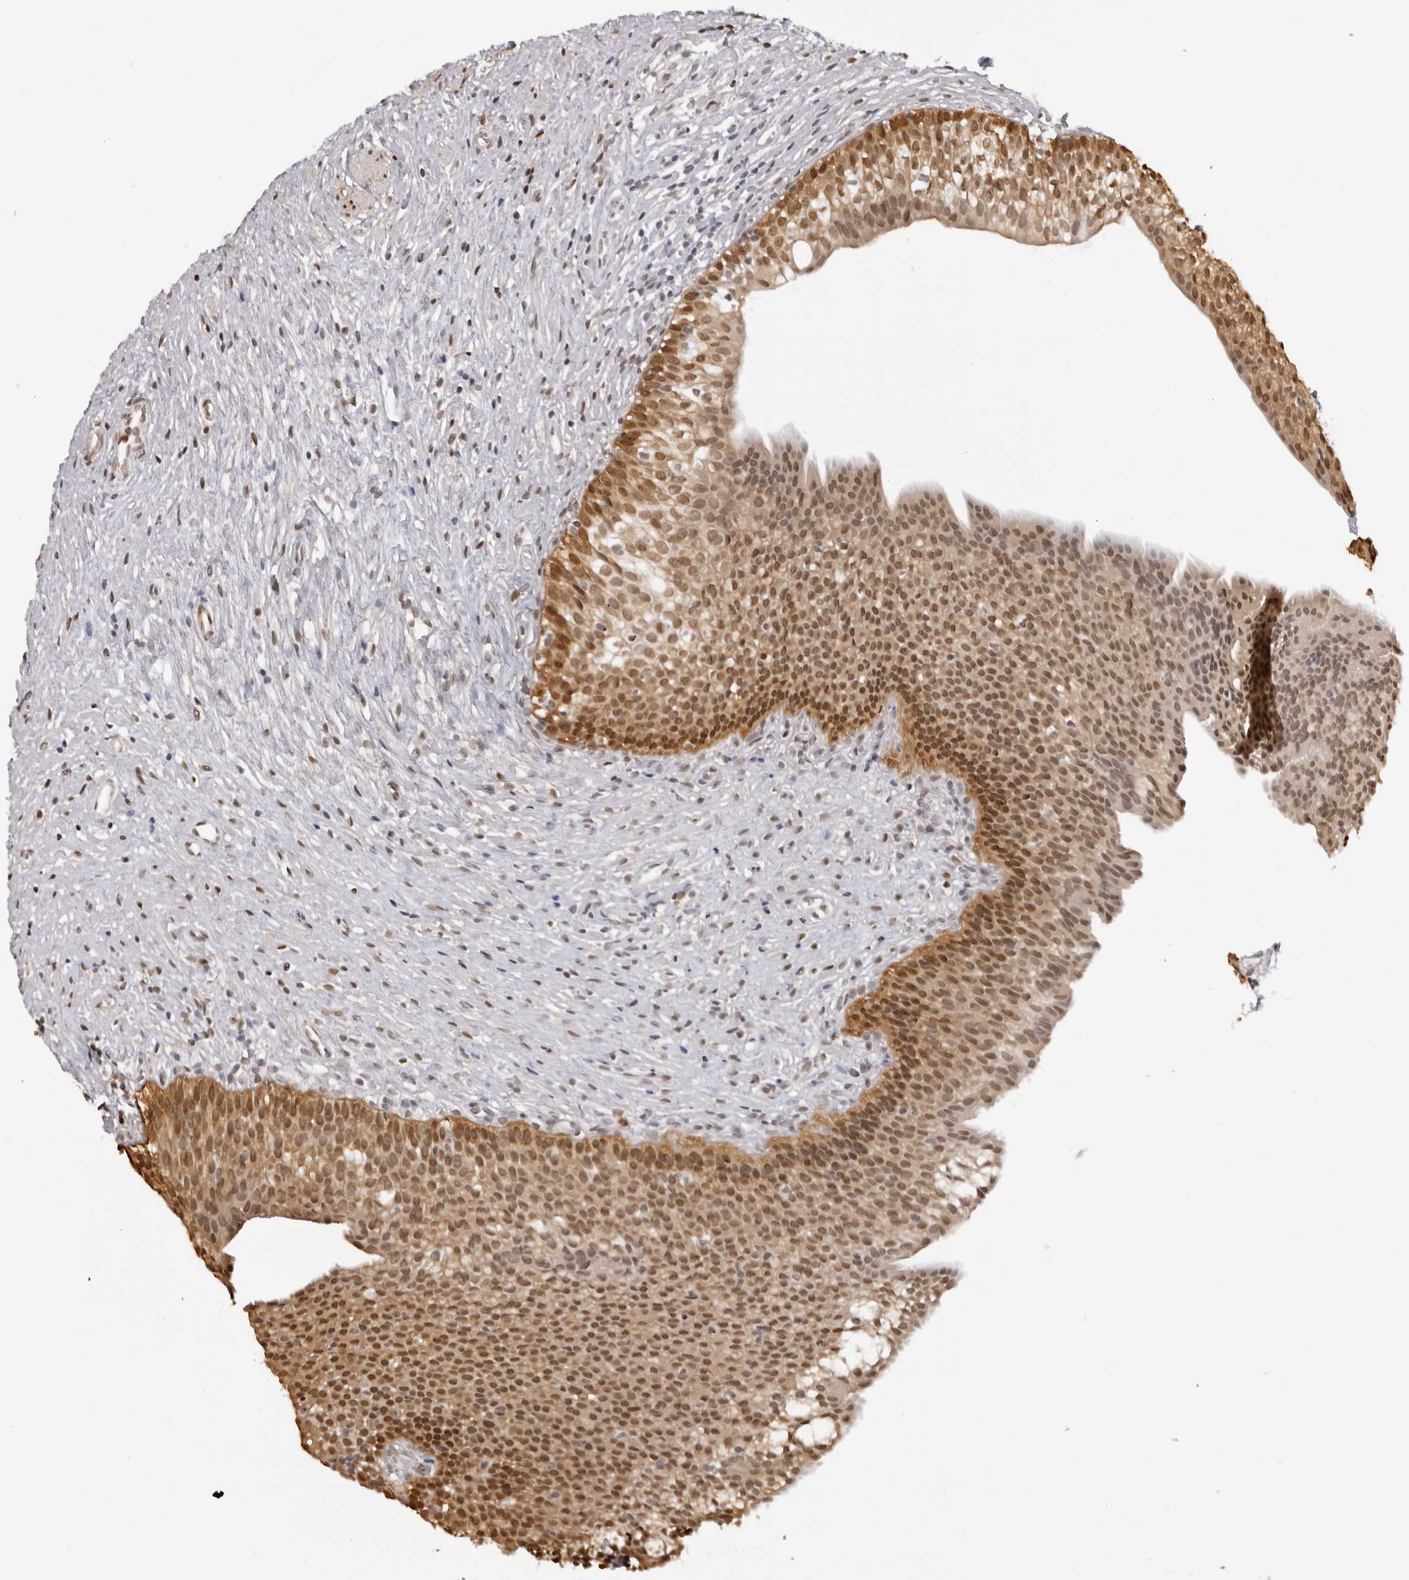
{"staining": {"intensity": "strong", "quantity": ">75%", "location": "cytoplasmic/membranous,nuclear"}, "tissue": "urinary bladder", "cell_type": "Urothelial cells", "image_type": "normal", "snomed": [{"axis": "morphology", "description": "Normal tissue, NOS"}, {"axis": "topography", "description": "Urinary bladder"}], "caption": "Protein staining by IHC exhibits strong cytoplasmic/membranous,nuclear staining in about >75% of urothelial cells in benign urinary bladder.", "gene": "HSPA4", "patient": {"sex": "male", "age": 1}}